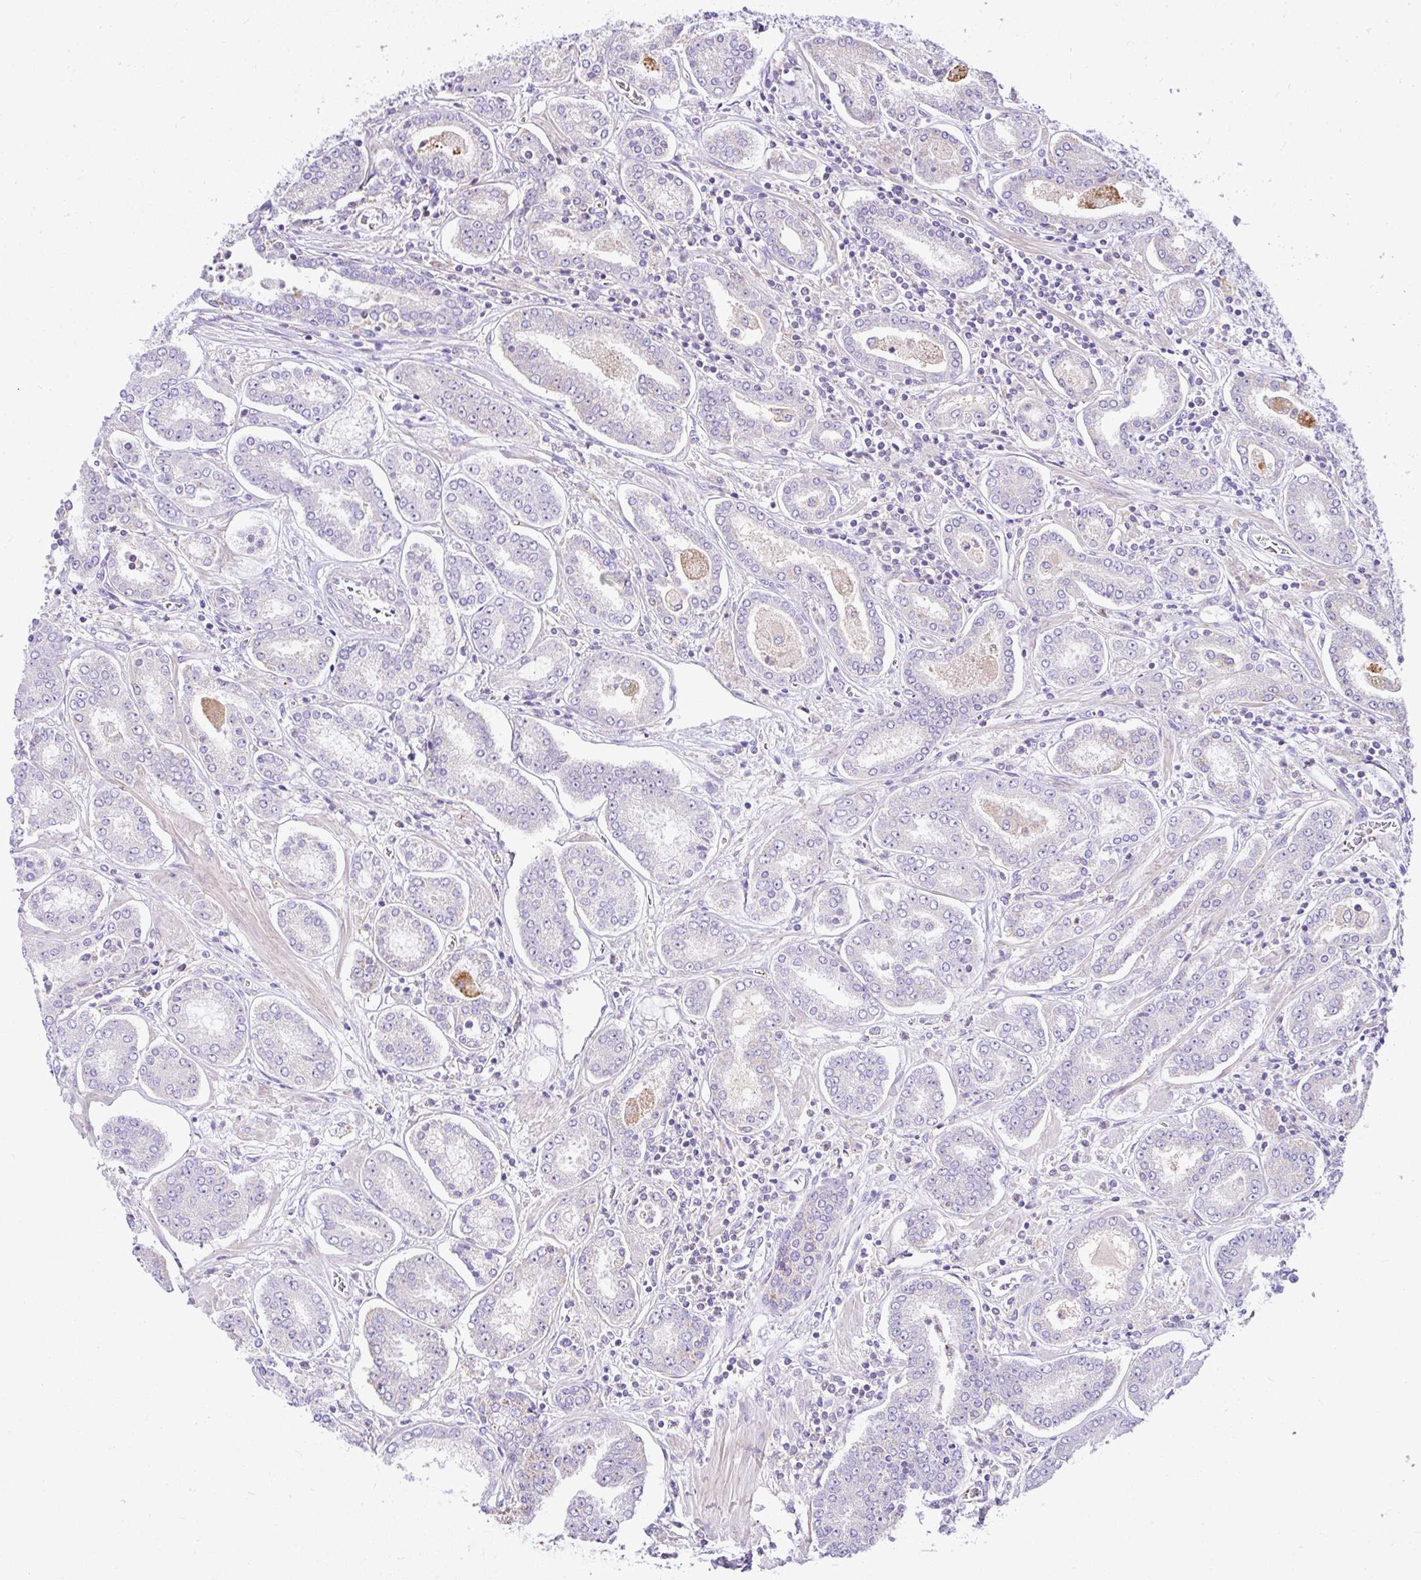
{"staining": {"intensity": "negative", "quantity": "none", "location": "none"}, "tissue": "prostate cancer", "cell_type": "Tumor cells", "image_type": "cancer", "snomed": [{"axis": "morphology", "description": "Adenocarcinoma, High grade"}, {"axis": "topography", "description": "Prostate"}], "caption": "Immunohistochemistry histopathology image of neoplastic tissue: prostate adenocarcinoma (high-grade) stained with DAB (3,3'-diaminobenzidine) reveals no significant protein positivity in tumor cells.", "gene": "CCDC142", "patient": {"sex": "male", "age": 72}}